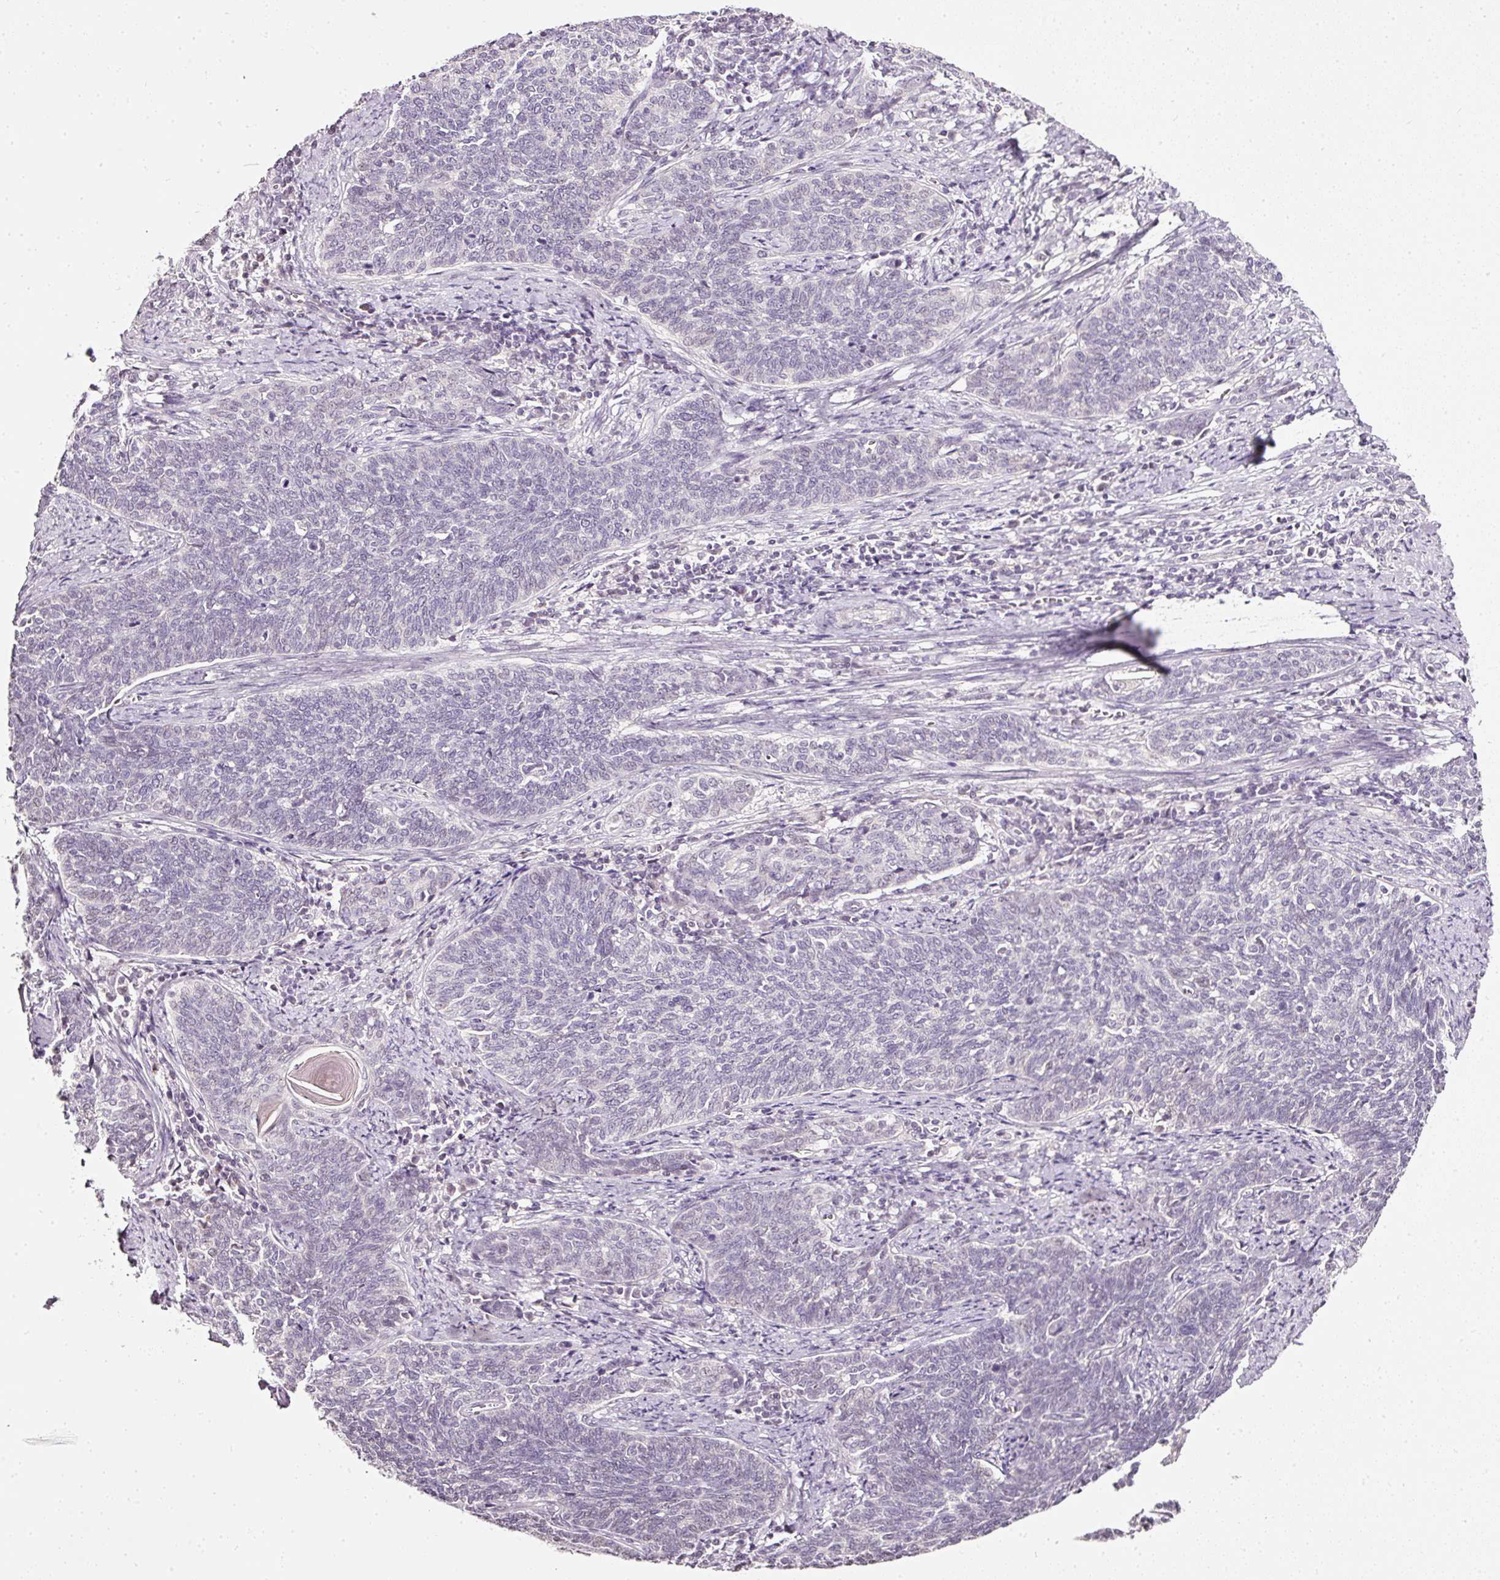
{"staining": {"intensity": "negative", "quantity": "none", "location": "none"}, "tissue": "cervical cancer", "cell_type": "Tumor cells", "image_type": "cancer", "snomed": [{"axis": "morphology", "description": "Squamous cell carcinoma, NOS"}, {"axis": "topography", "description": "Cervix"}], "caption": "The photomicrograph shows no significant positivity in tumor cells of squamous cell carcinoma (cervical).", "gene": "NRDE2", "patient": {"sex": "female", "age": 39}}